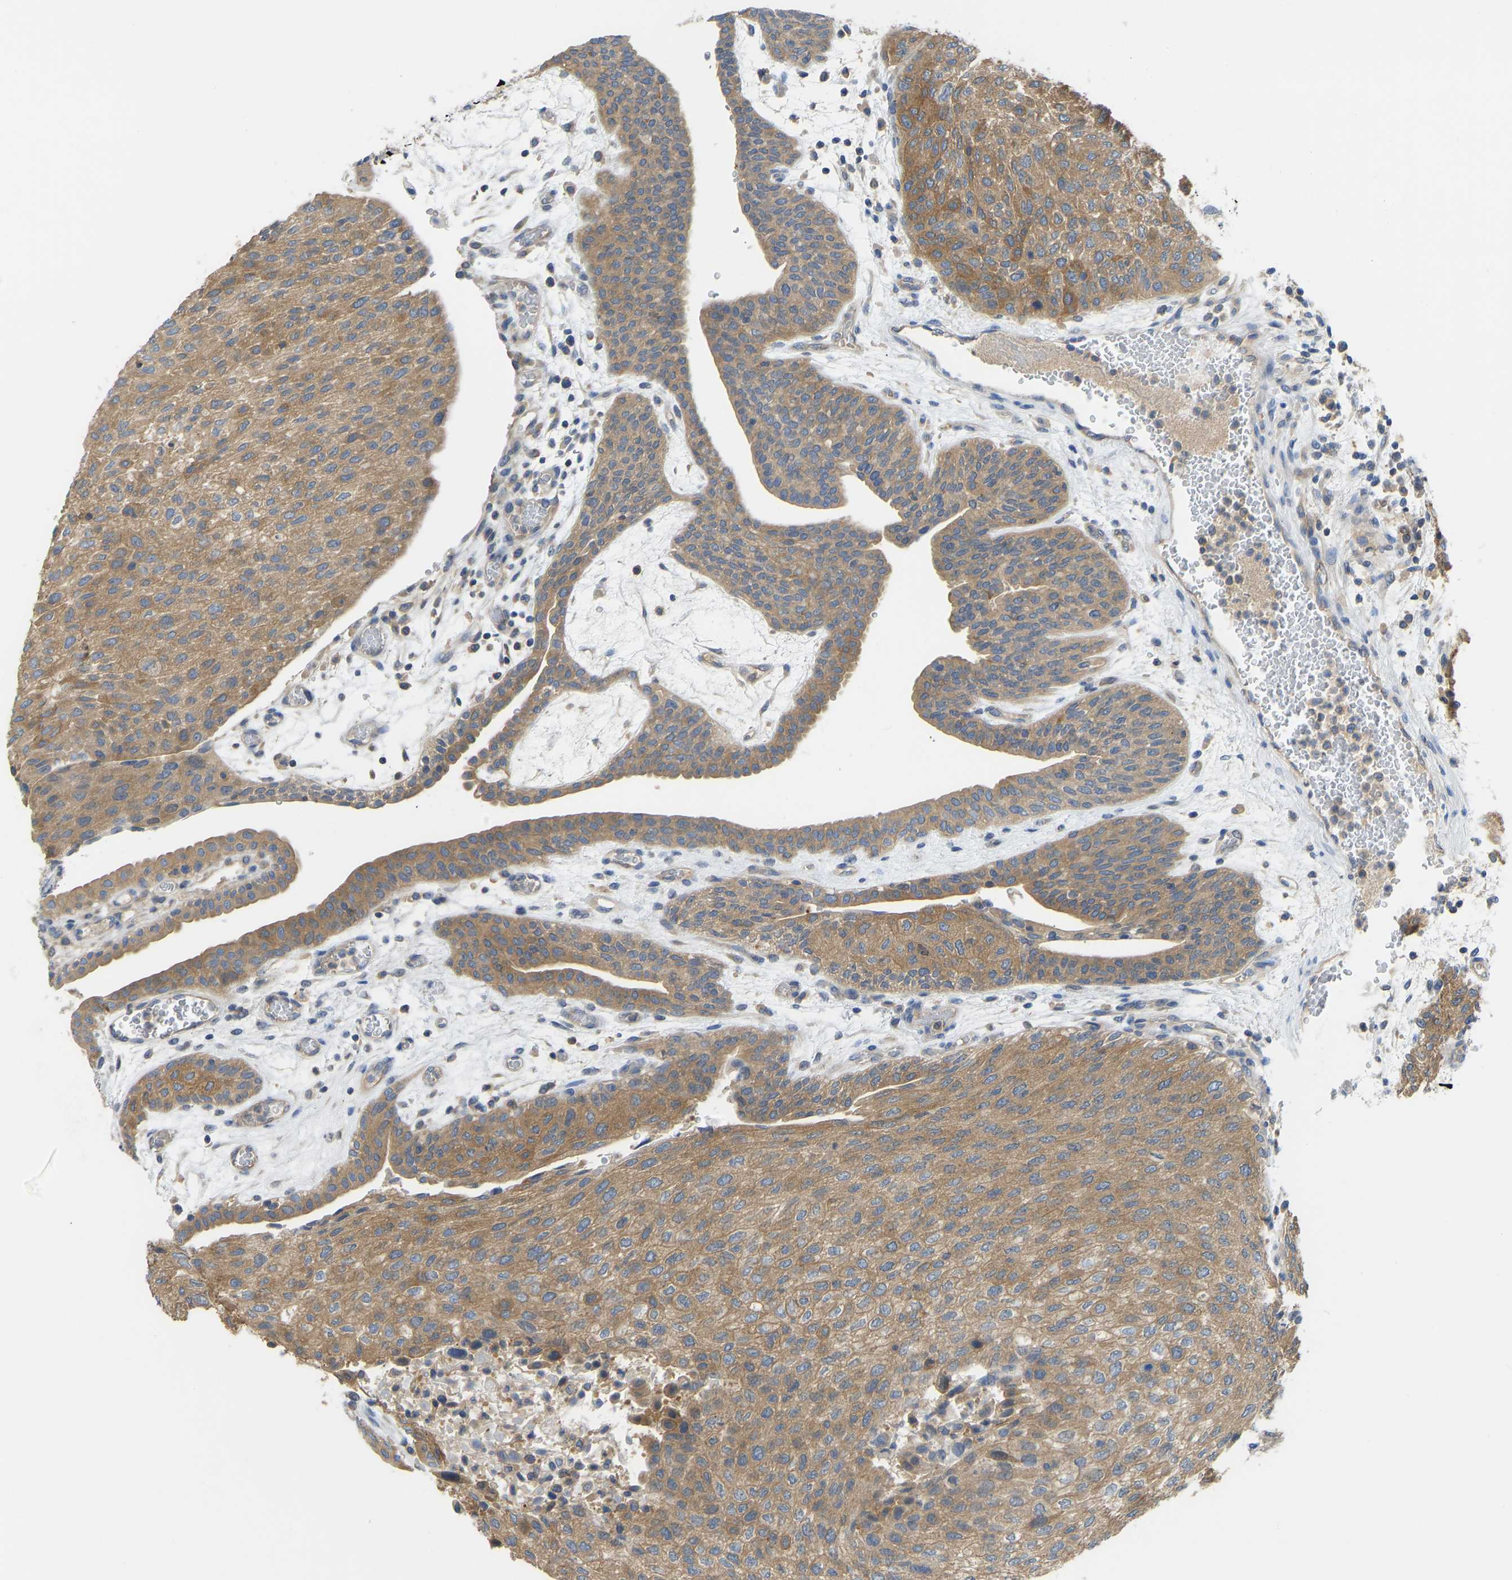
{"staining": {"intensity": "moderate", "quantity": ">75%", "location": "cytoplasmic/membranous"}, "tissue": "urothelial cancer", "cell_type": "Tumor cells", "image_type": "cancer", "snomed": [{"axis": "morphology", "description": "Urothelial carcinoma, Low grade"}, {"axis": "morphology", "description": "Urothelial carcinoma, High grade"}, {"axis": "topography", "description": "Urinary bladder"}], "caption": "An image showing moderate cytoplasmic/membranous positivity in approximately >75% of tumor cells in urothelial cancer, as visualized by brown immunohistochemical staining.", "gene": "PPP3CA", "patient": {"sex": "male", "age": 35}}